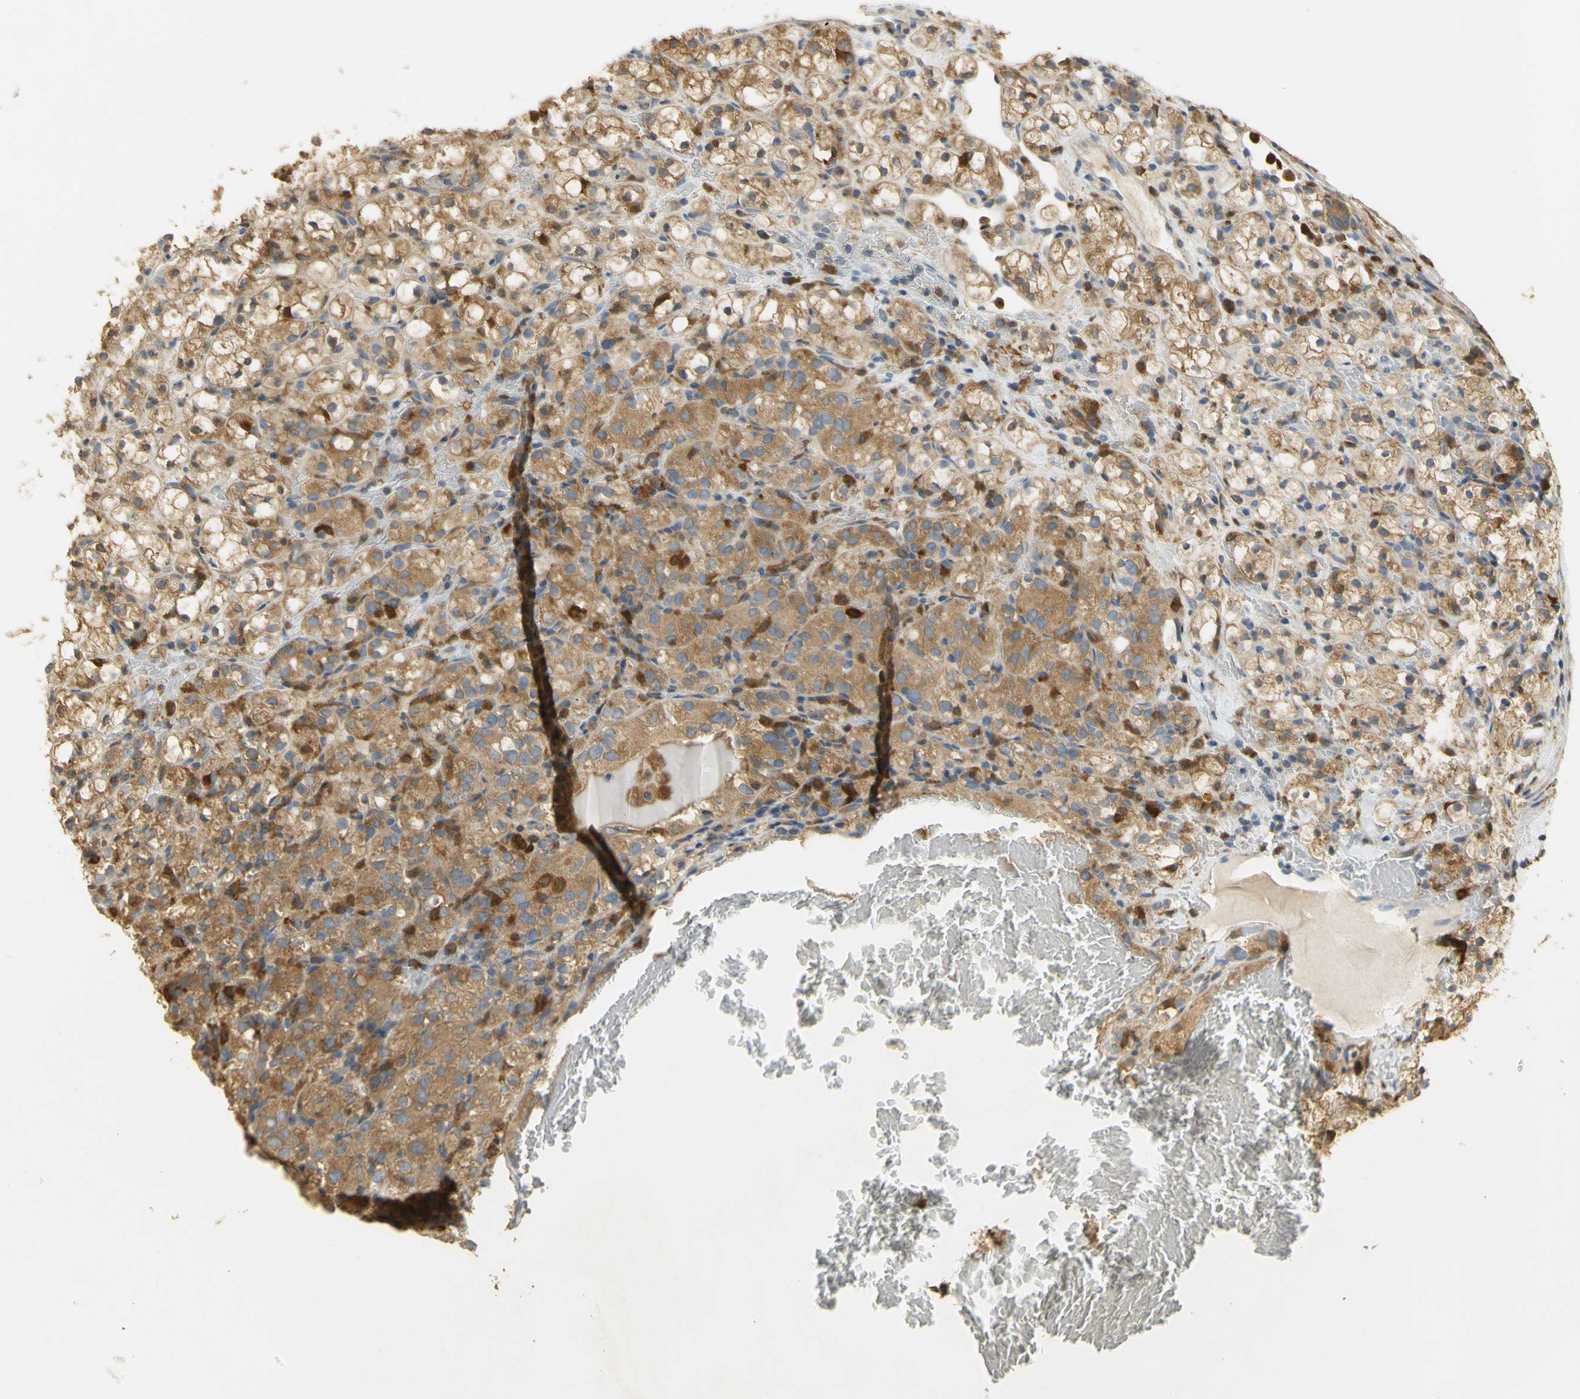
{"staining": {"intensity": "moderate", "quantity": ">75%", "location": "cytoplasmic/membranous"}, "tissue": "renal cancer", "cell_type": "Tumor cells", "image_type": "cancer", "snomed": [{"axis": "morphology", "description": "Adenocarcinoma, NOS"}, {"axis": "topography", "description": "Kidney"}], "caption": "The histopathology image reveals staining of renal cancer, revealing moderate cytoplasmic/membranous protein positivity (brown color) within tumor cells.", "gene": "PAK1", "patient": {"sex": "male", "age": 61}}